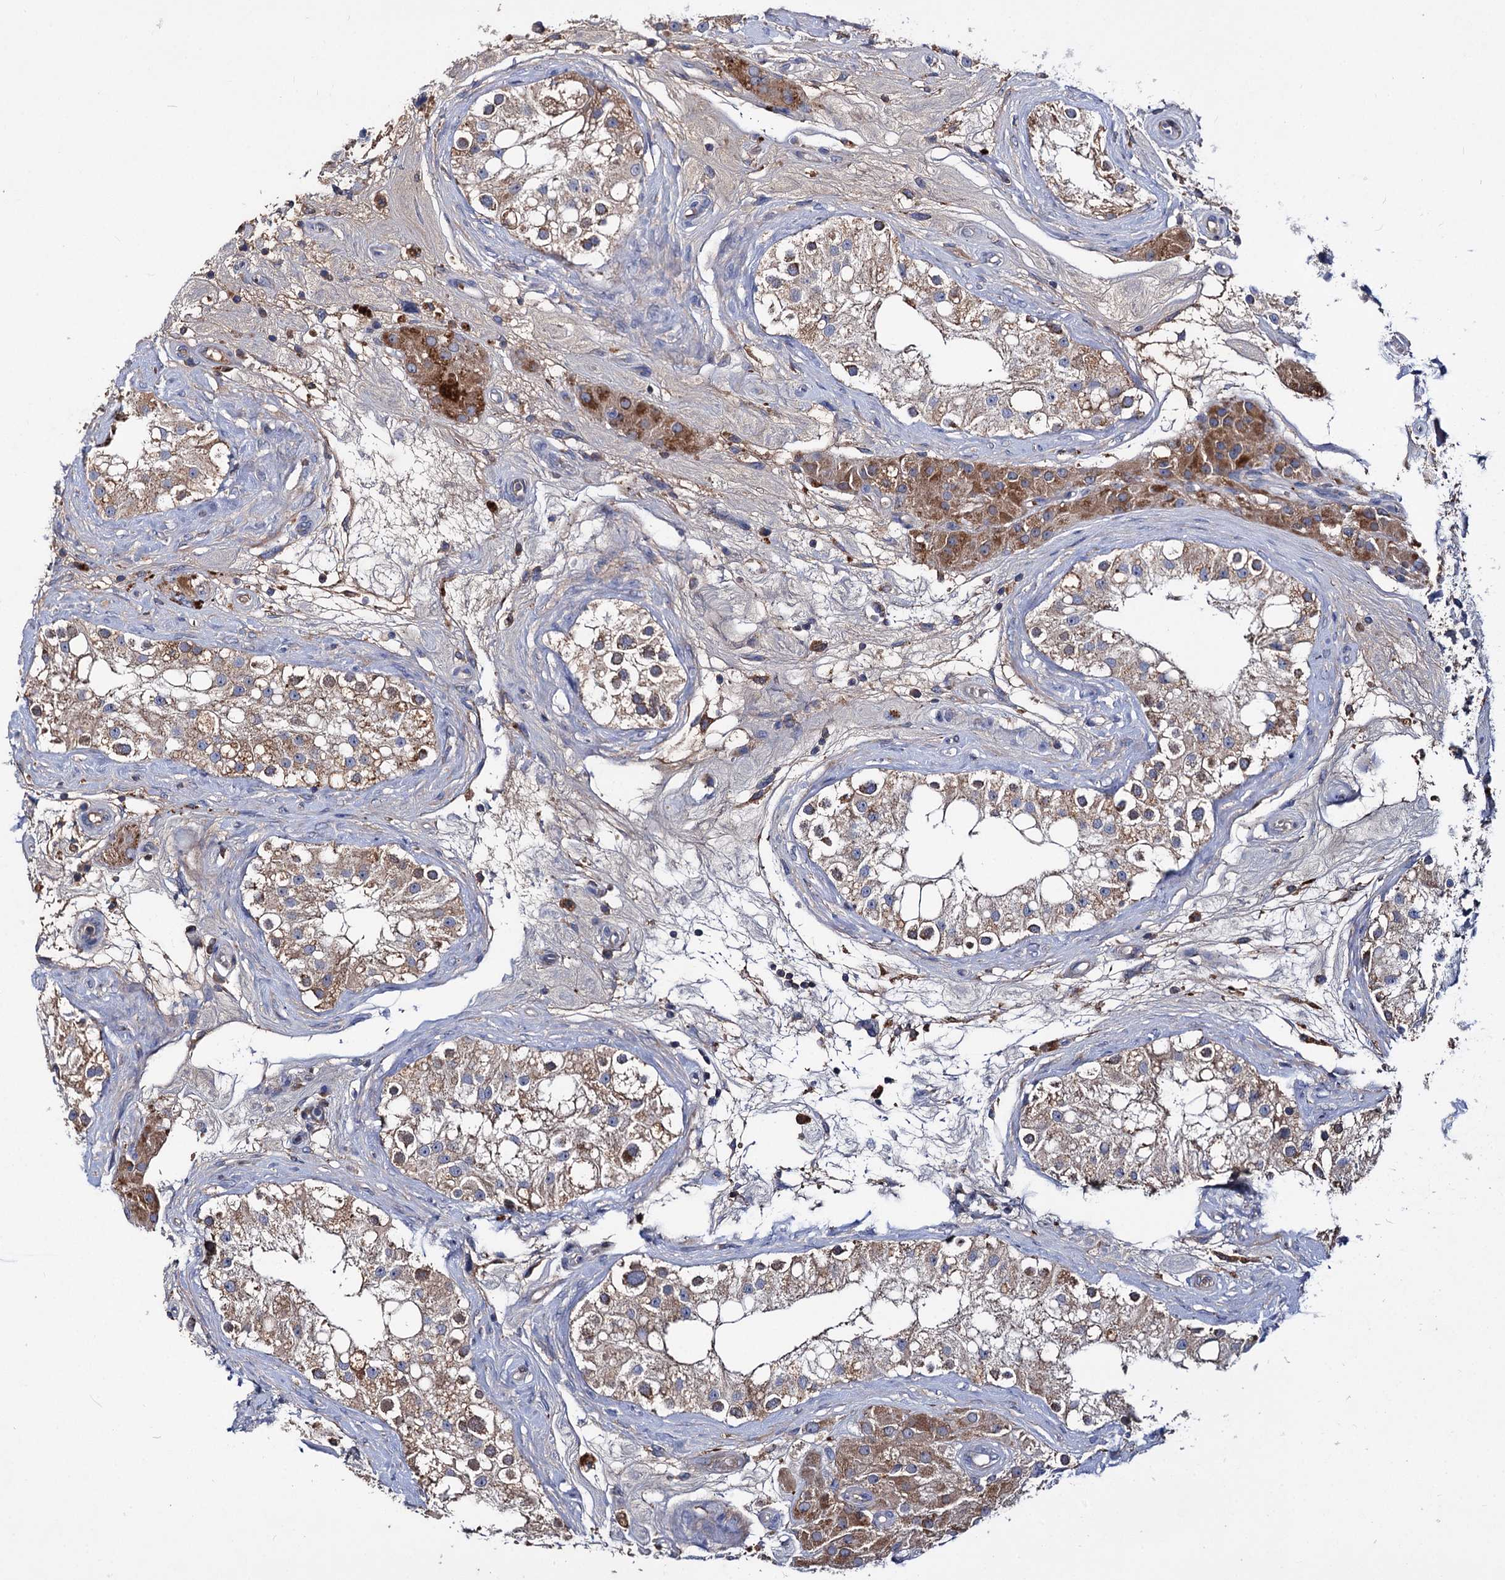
{"staining": {"intensity": "weak", "quantity": "25%-75%", "location": "cytoplasmic/membranous"}, "tissue": "testis", "cell_type": "Cells in seminiferous ducts", "image_type": "normal", "snomed": [{"axis": "morphology", "description": "Normal tissue, NOS"}, {"axis": "topography", "description": "Testis"}], "caption": "Immunohistochemical staining of unremarkable human testis exhibits weak cytoplasmic/membranous protein positivity in about 25%-75% of cells in seminiferous ducts.", "gene": "CLPB", "patient": {"sex": "male", "age": 84}}